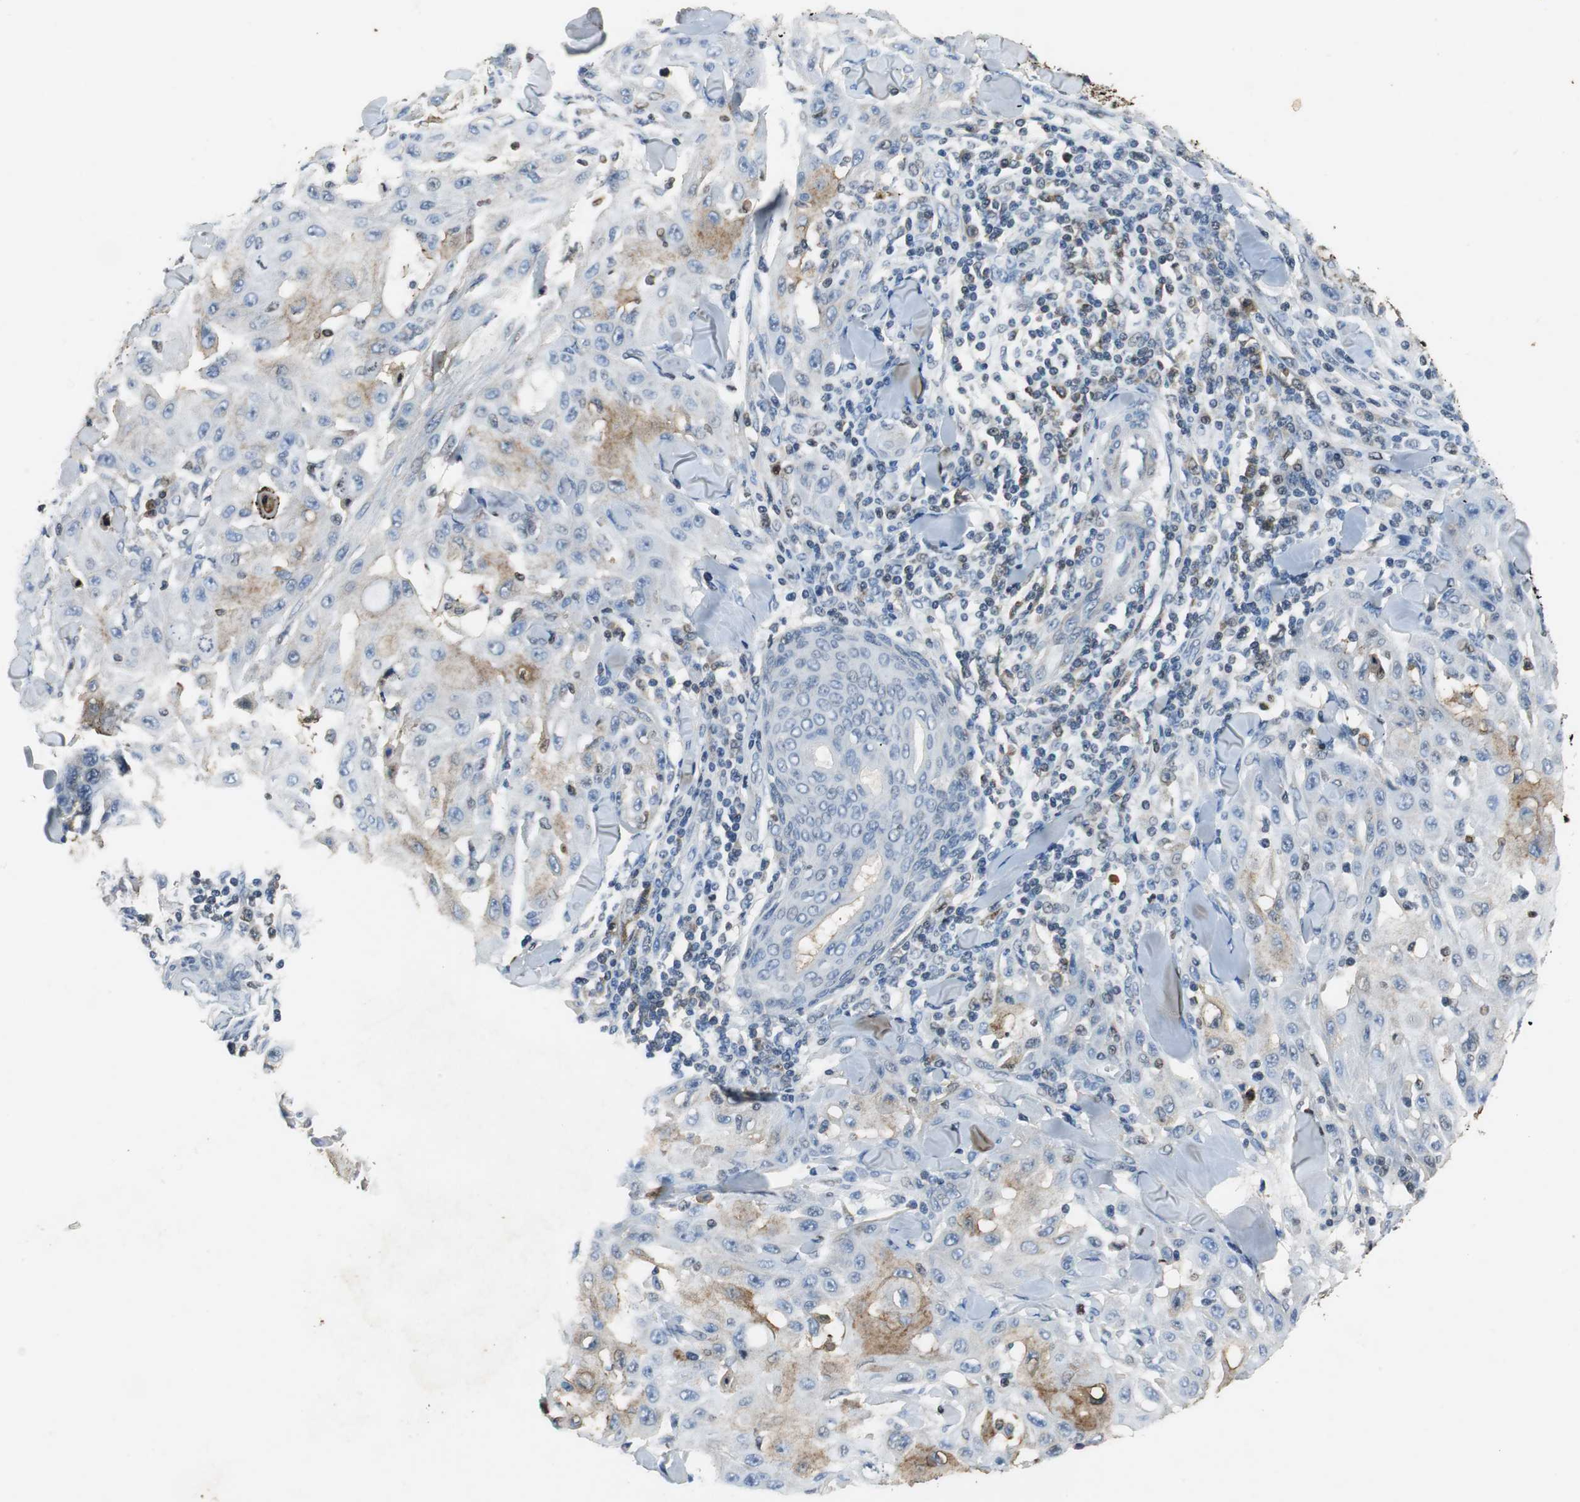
{"staining": {"intensity": "weak", "quantity": "<25%", "location": "cytoplasmic/membranous"}, "tissue": "skin cancer", "cell_type": "Tumor cells", "image_type": "cancer", "snomed": [{"axis": "morphology", "description": "Squamous cell carcinoma, NOS"}, {"axis": "topography", "description": "Skin"}], "caption": "The photomicrograph reveals no staining of tumor cells in skin squamous cell carcinoma.", "gene": "ORM1", "patient": {"sex": "male", "age": 24}}